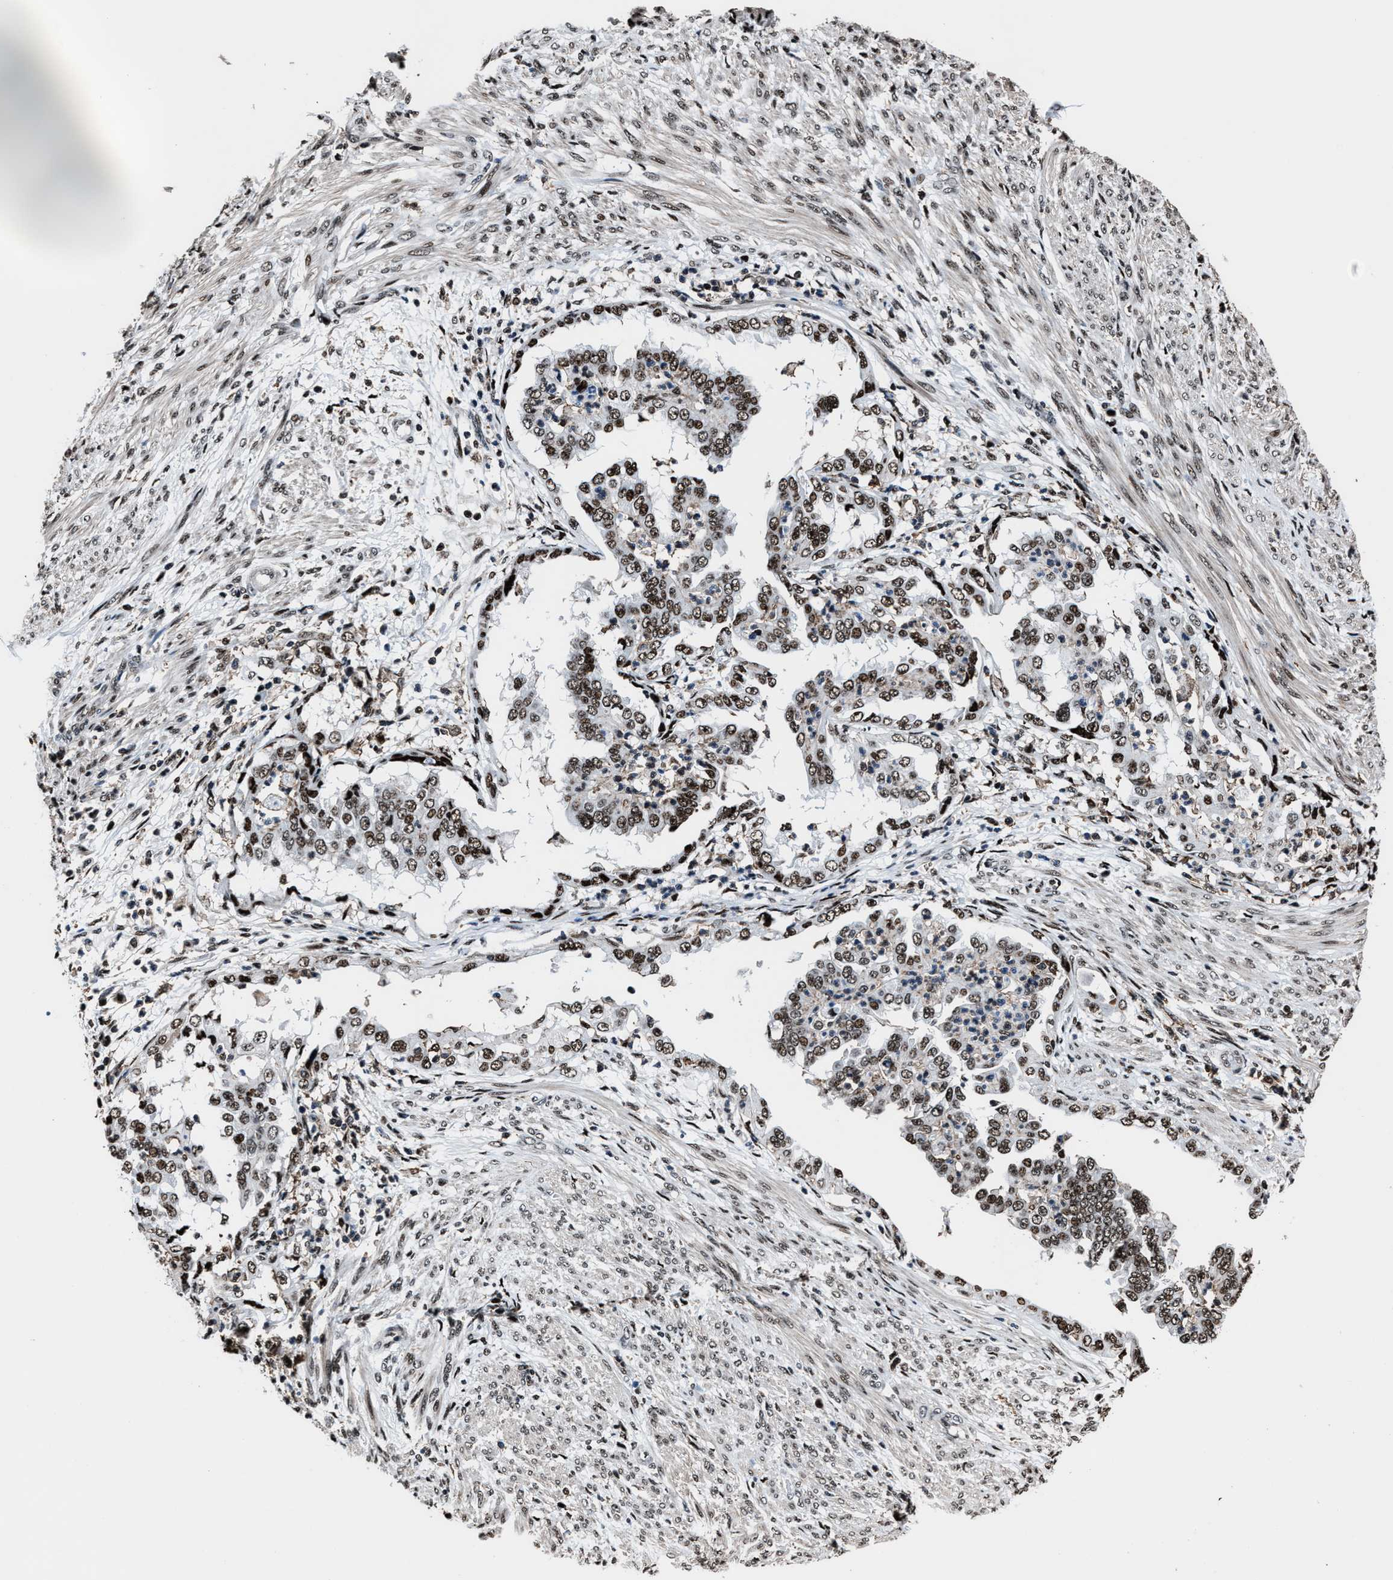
{"staining": {"intensity": "moderate", "quantity": ">75%", "location": "nuclear"}, "tissue": "endometrial cancer", "cell_type": "Tumor cells", "image_type": "cancer", "snomed": [{"axis": "morphology", "description": "Adenocarcinoma, NOS"}, {"axis": "topography", "description": "Endometrium"}], "caption": "Endometrial cancer stained with immunohistochemistry (IHC) exhibits moderate nuclear positivity in about >75% of tumor cells. The protein of interest is stained brown, and the nuclei are stained in blue (DAB IHC with brightfield microscopy, high magnification).", "gene": "PPIE", "patient": {"sex": "female", "age": 85}}